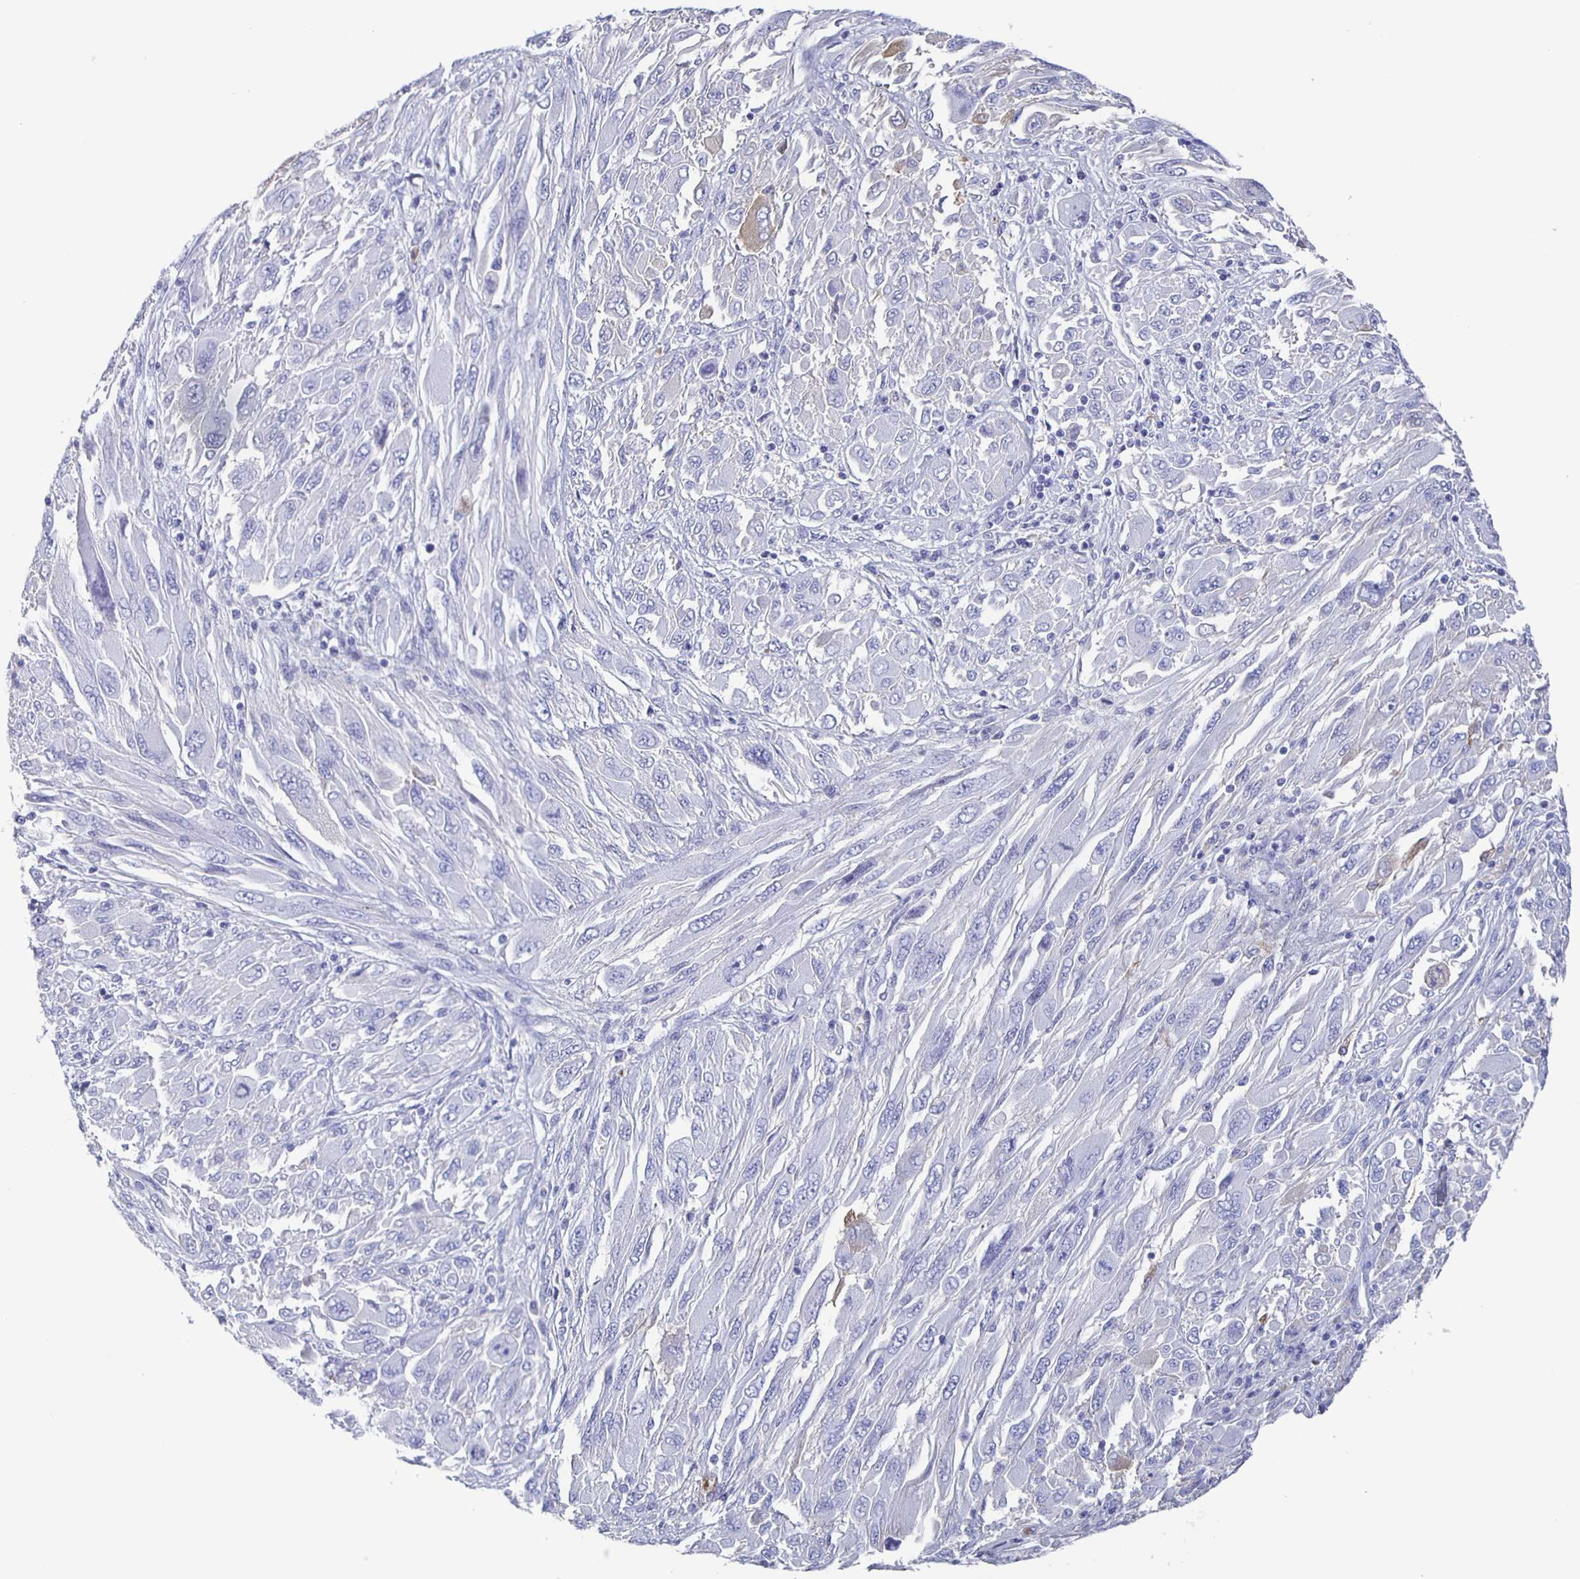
{"staining": {"intensity": "negative", "quantity": "none", "location": "none"}, "tissue": "melanoma", "cell_type": "Tumor cells", "image_type": "cancer", "snomed": [{"axis": "morphology", "description": "Malignant melanoma, NOS"}, {"axis": "topography", "description": "Skin"}], "caption": "The image shows no significant expression in tumor cells of melanoma.", "gene": "FGA", "patient": {"sex": "female", "age": 91}}